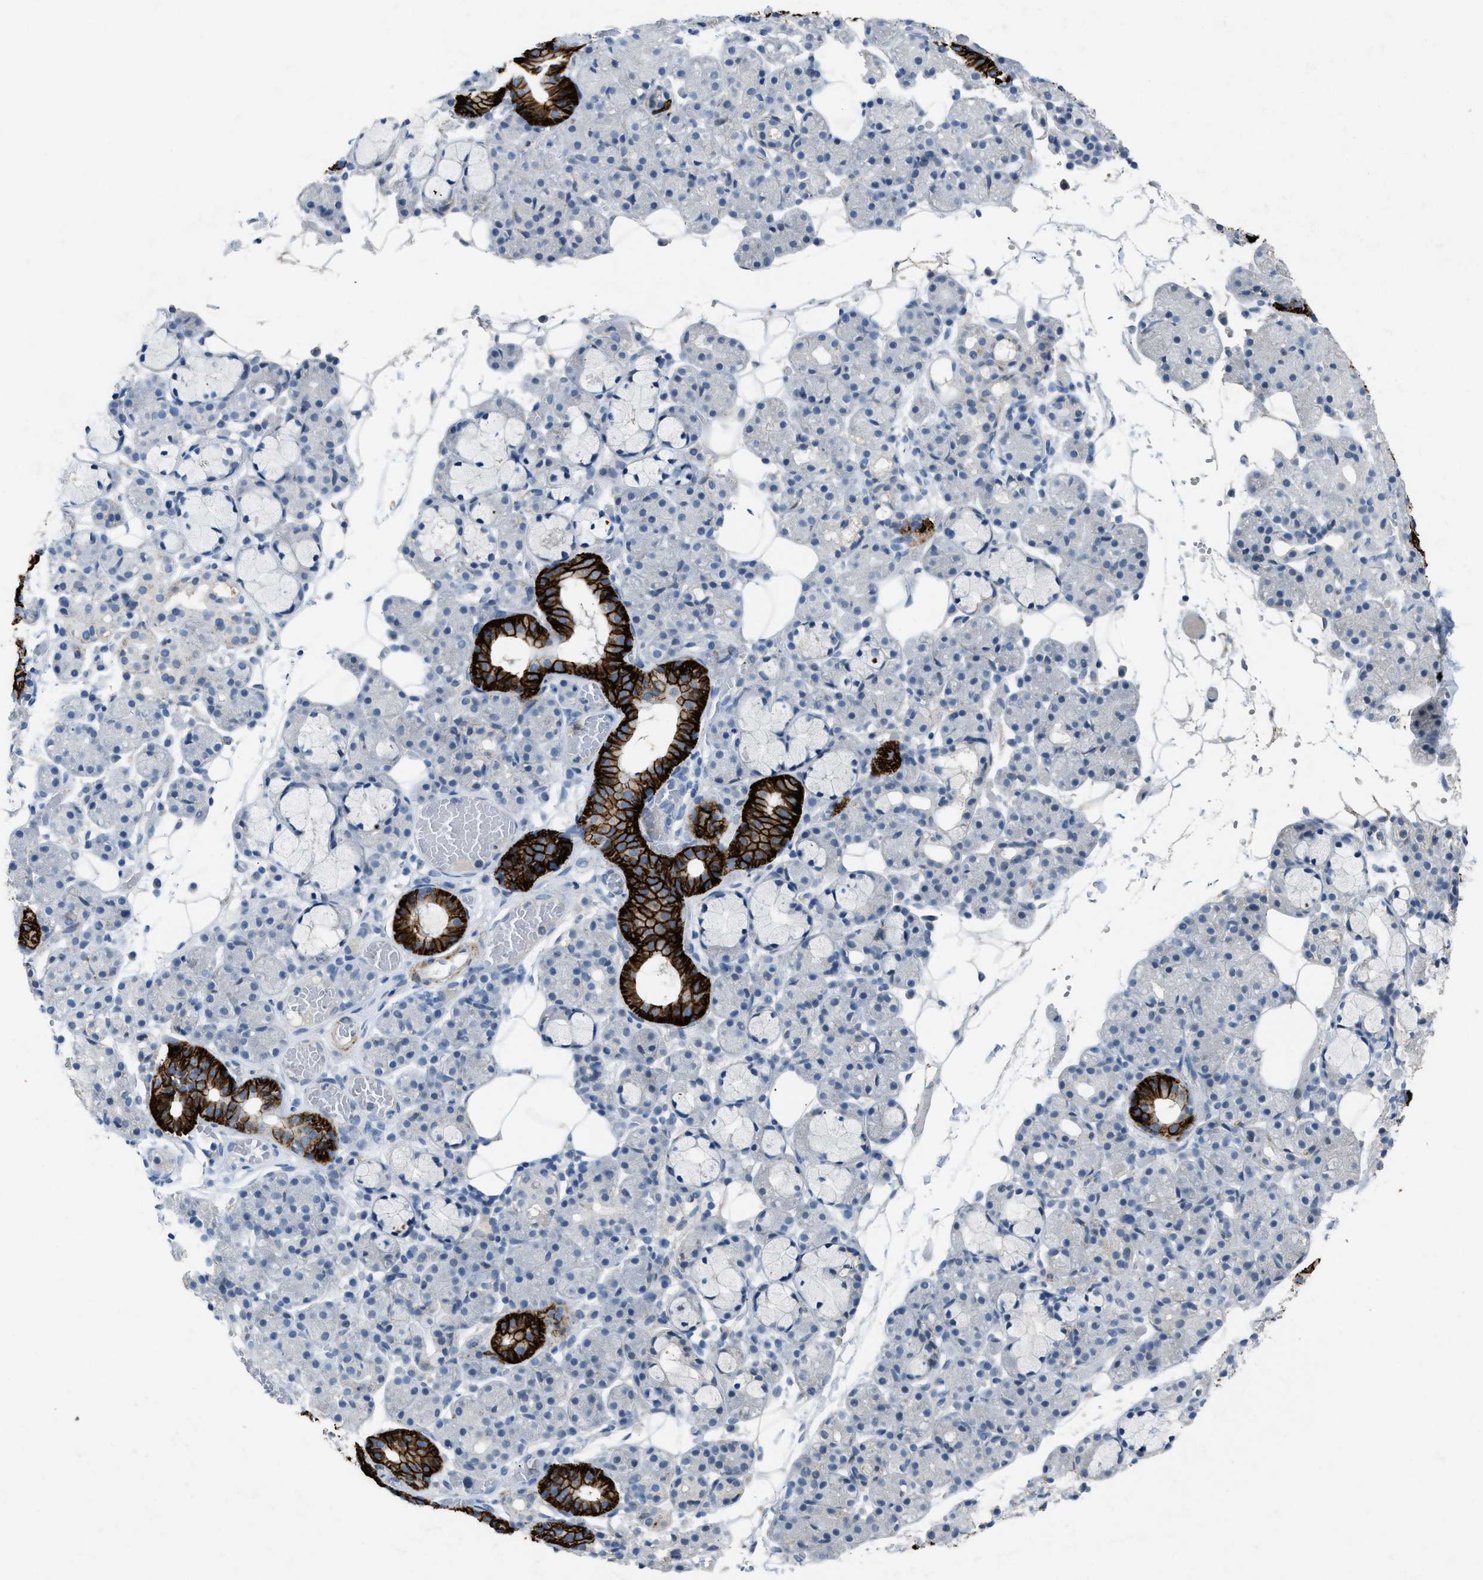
{"staining": {"intensity": "strong", "quantity": "<25%", "location": "cytoplasmic/membranous"}, "tissue": "salivary gland", "cell_type": "Glandular cells", "image_type": "normal", "snomed": [{"axis": "morphology", "description": "Normal tissue, NOS"}, {"axis": "topography", "description": "Salivary gland"}], "caption": "A high-resolution micrograph shows IHC staining of benign salivary gland, which reveals strong cytoplasmic/membranous staining in about <25% of glandular cells. (Brightfield microscopy of DAB IHC at high magnification).", "gene": "SLC5A5", "patient": {"sex": "male", "age": 63}}